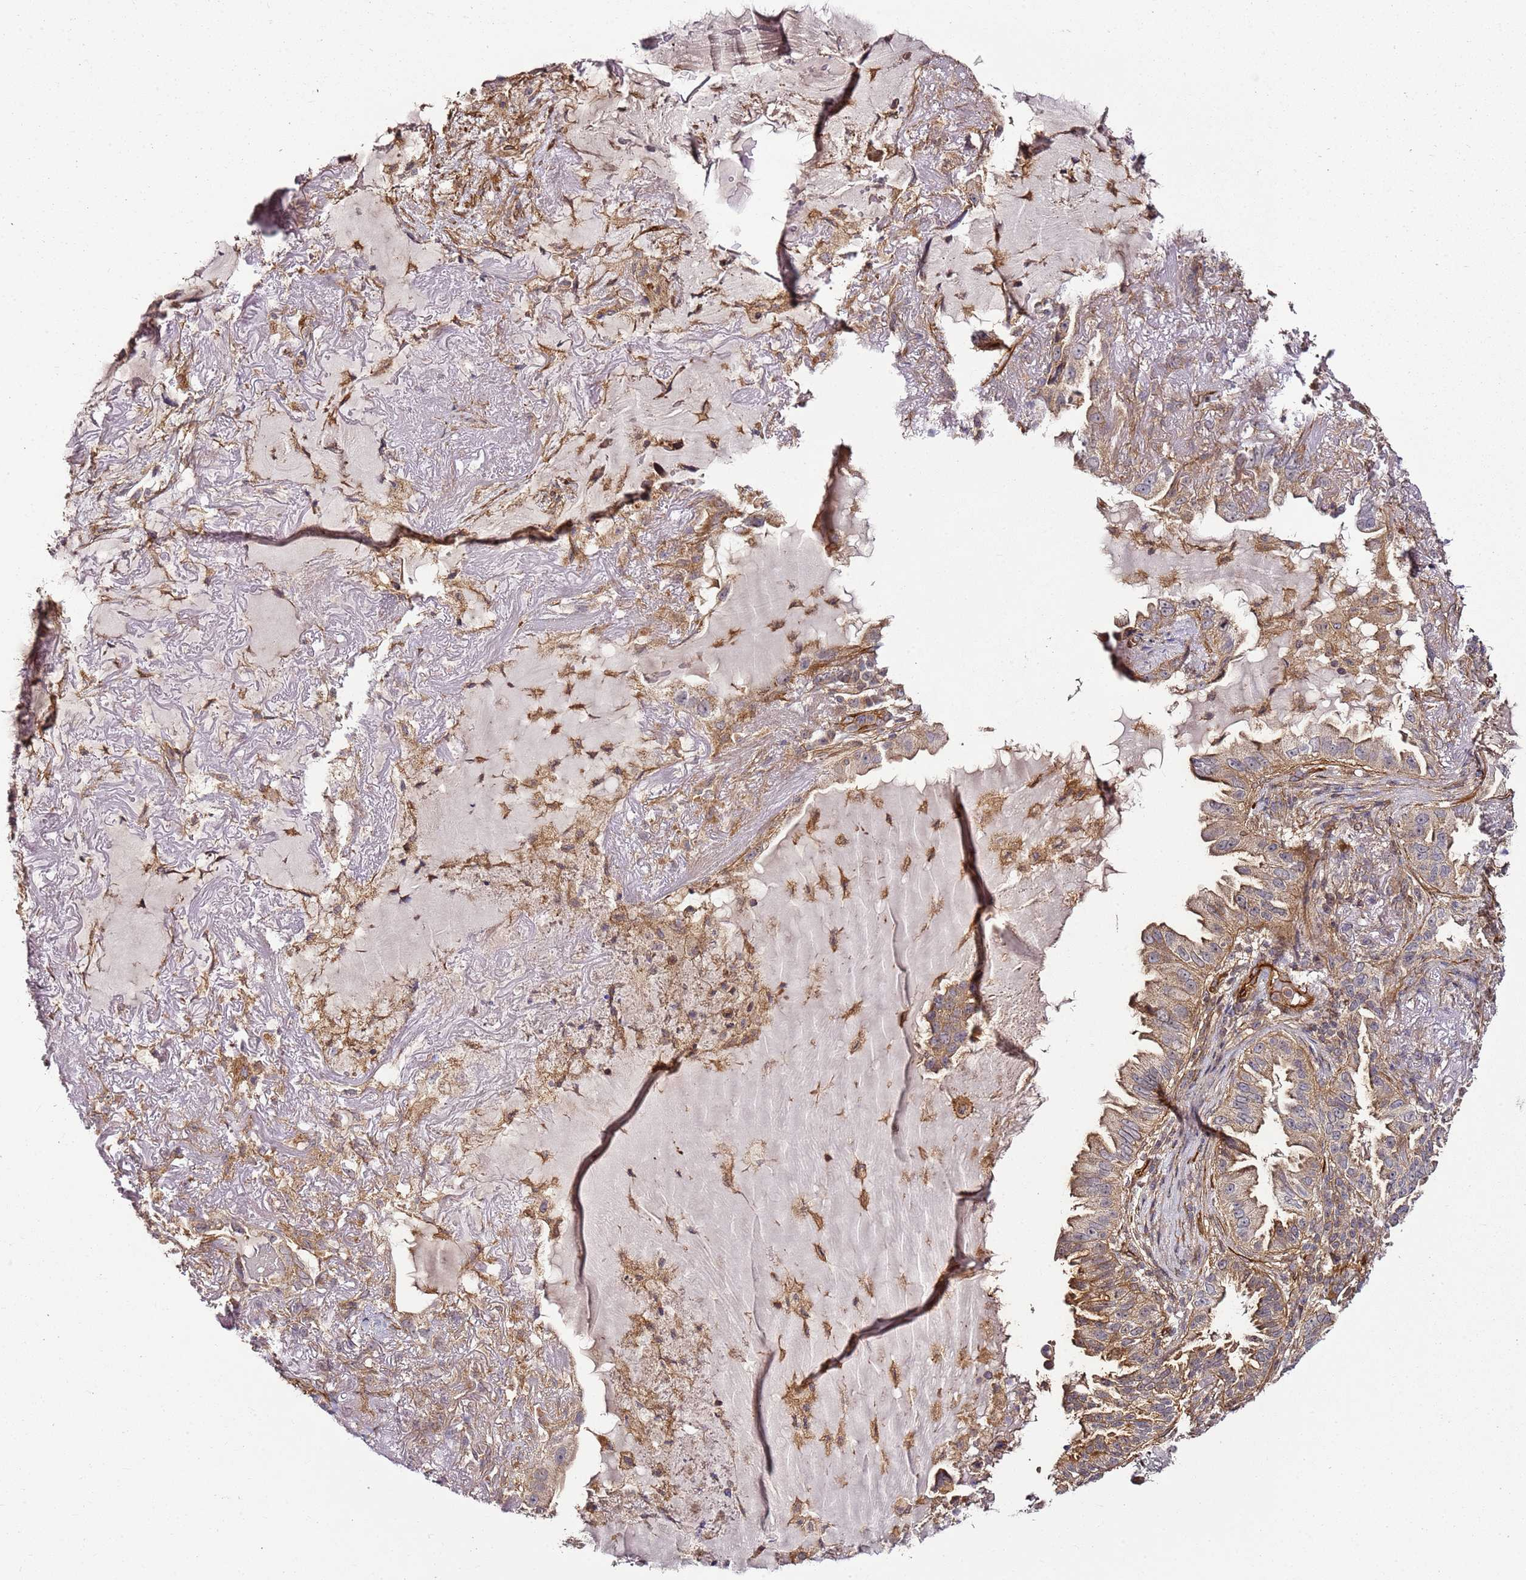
{"staining": {"intensity": "negative", "quantity": "none", "location": "none"}, "tissue": "lung cancer", "cell_type": "Tumor cells", "image_type": "cancer", "snomed": [{"axis": "morphology", "description": "Adenocarcinoma, NOS"}, {"axis": "topography", "description": "Lung"}], "caption": "Immunohistochemical staining of human lung cancer displays no significant expression in tumor cells.", "gene": "CCNYL1", "patient": {"sex": "female", "age": 69}}